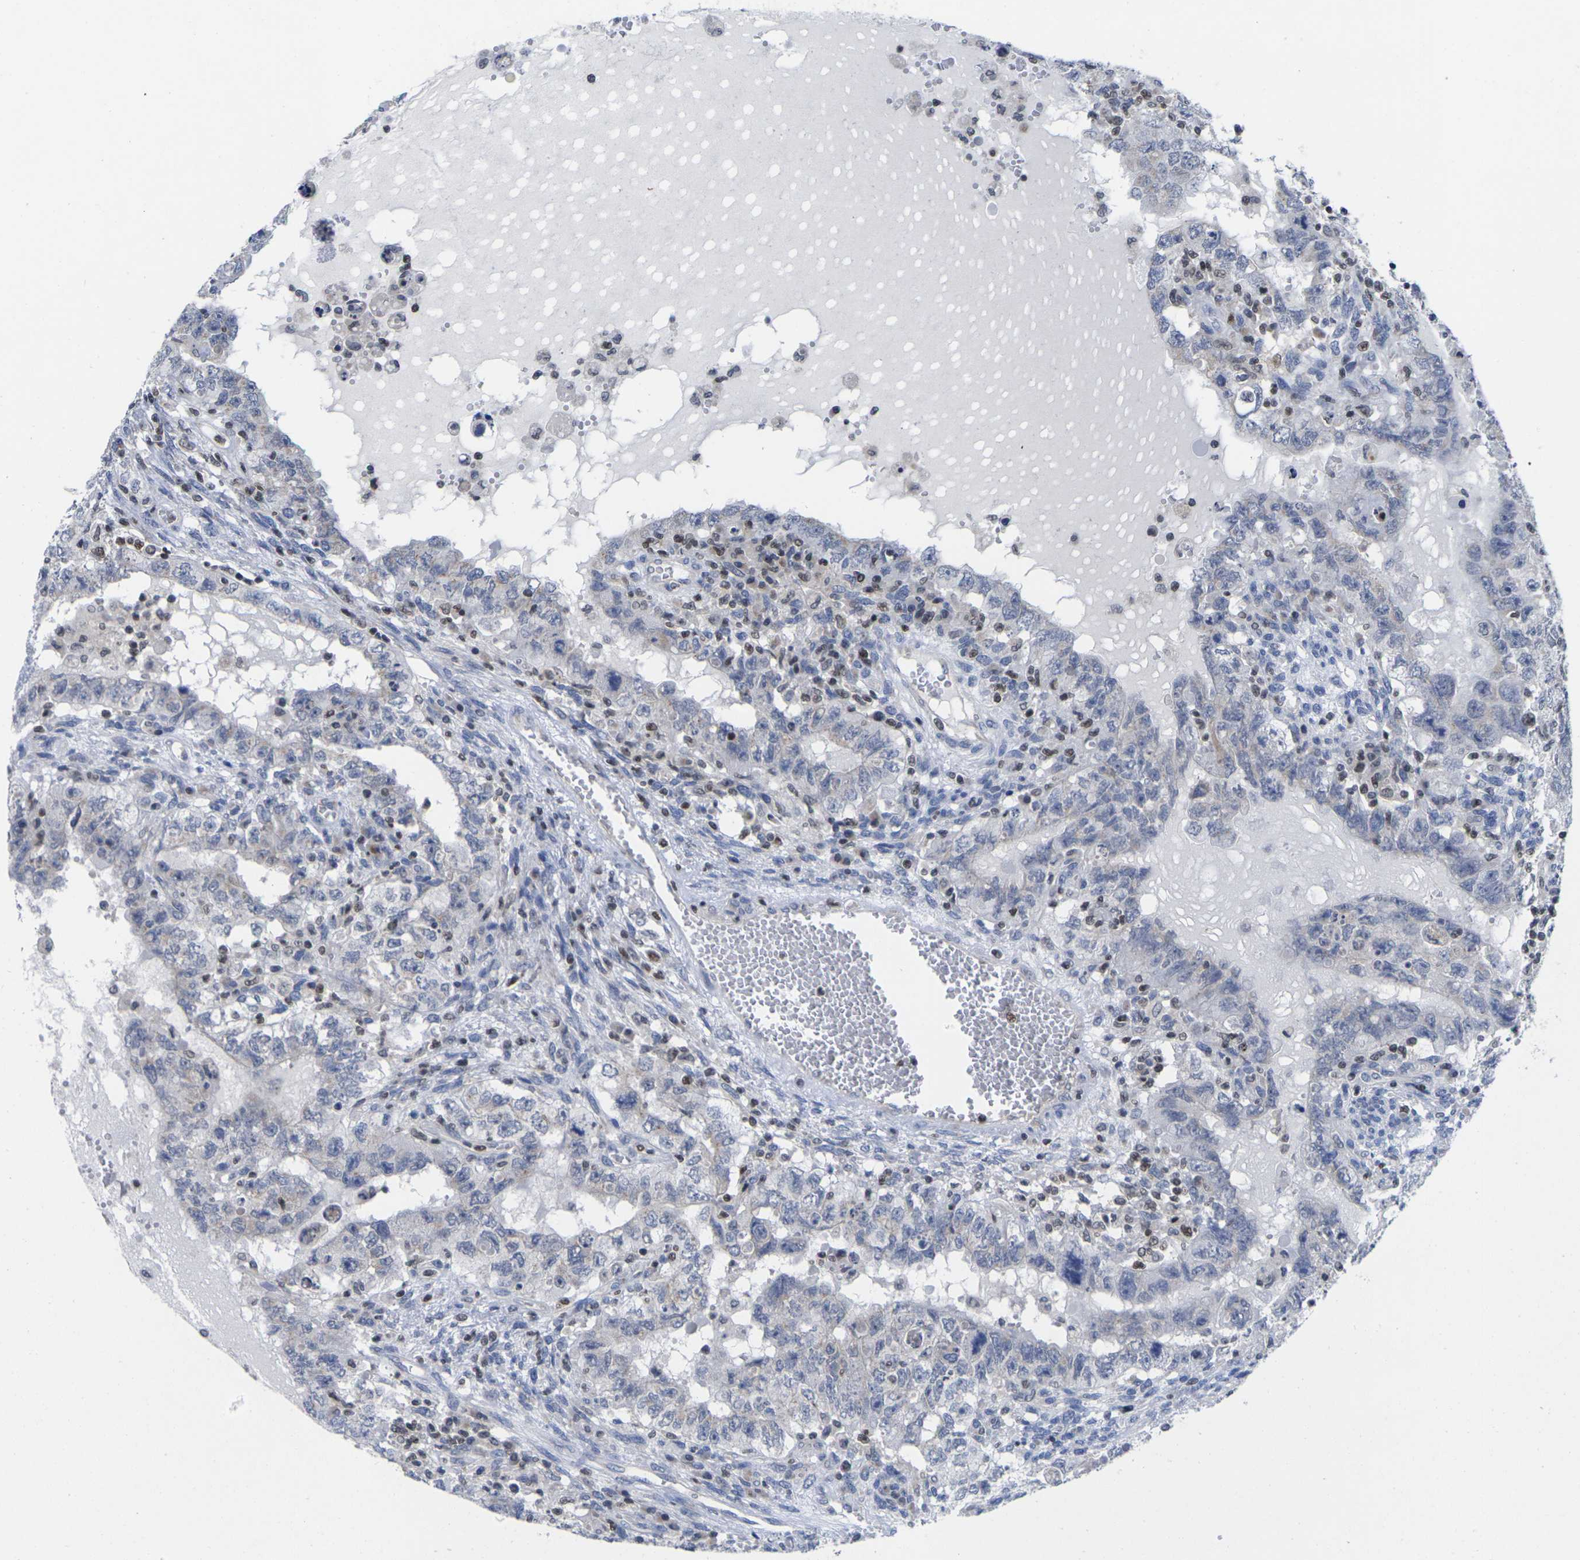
{"staining": {"intensity": "negative", "quantity": "none", "location": "none"}, "tissue": "testis cancer", "cell_type": "Tumor cells", "image_type": "cancer", "snomed": [{"axis": "morphology", "description": "Carcinoma, Embryonal, NOS"}, {"axis": "topography", "description": "Testis"}], "caption": "An immunohistochemistry (IHC) micrograph of testis cancer is shown. There is no staining in tumor cells of testis cancer.", "gene": "IKZF1", "patient": {"sex": "male", "age": 26}}